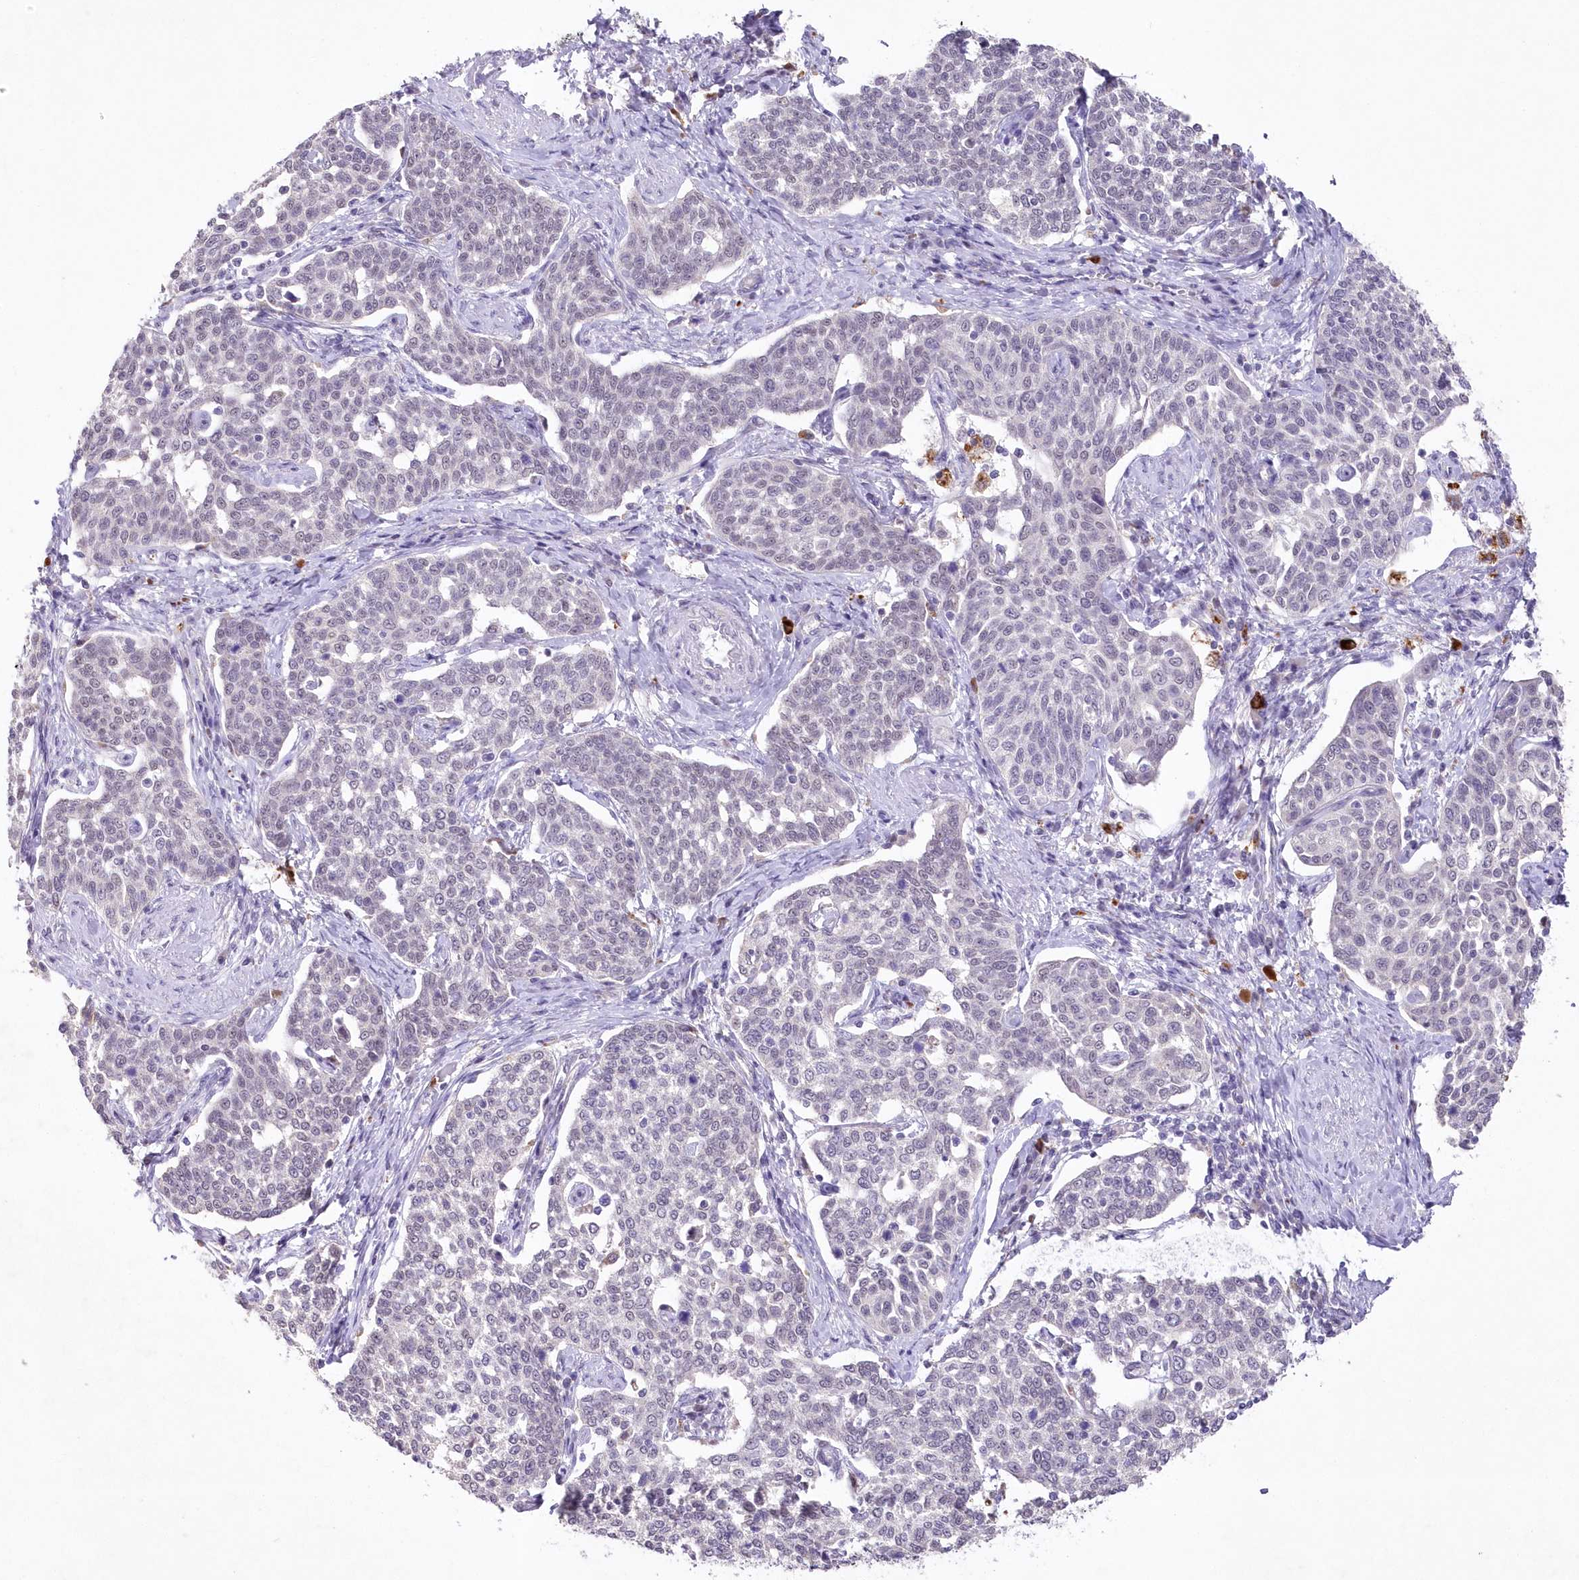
{"staining": {"intensity": "negative", "quantity": "none", "location": "none"}, "tissue": "cervical cancer", "cell_type": "Tumor cells", "image_type": "cancer", "snomed": [{"axis": "morphology", "description": "Squamous cell carcinoma, NOS"}, {"axis": "topography", "description": "Cervix"}], "caption": "Immunohistochemical staining of human squamous cell carcinoma (cervical) reveals no significant staining in tumor cells.", "gene": "RBM27", "patient": {"sex": "female", "age": 34}}